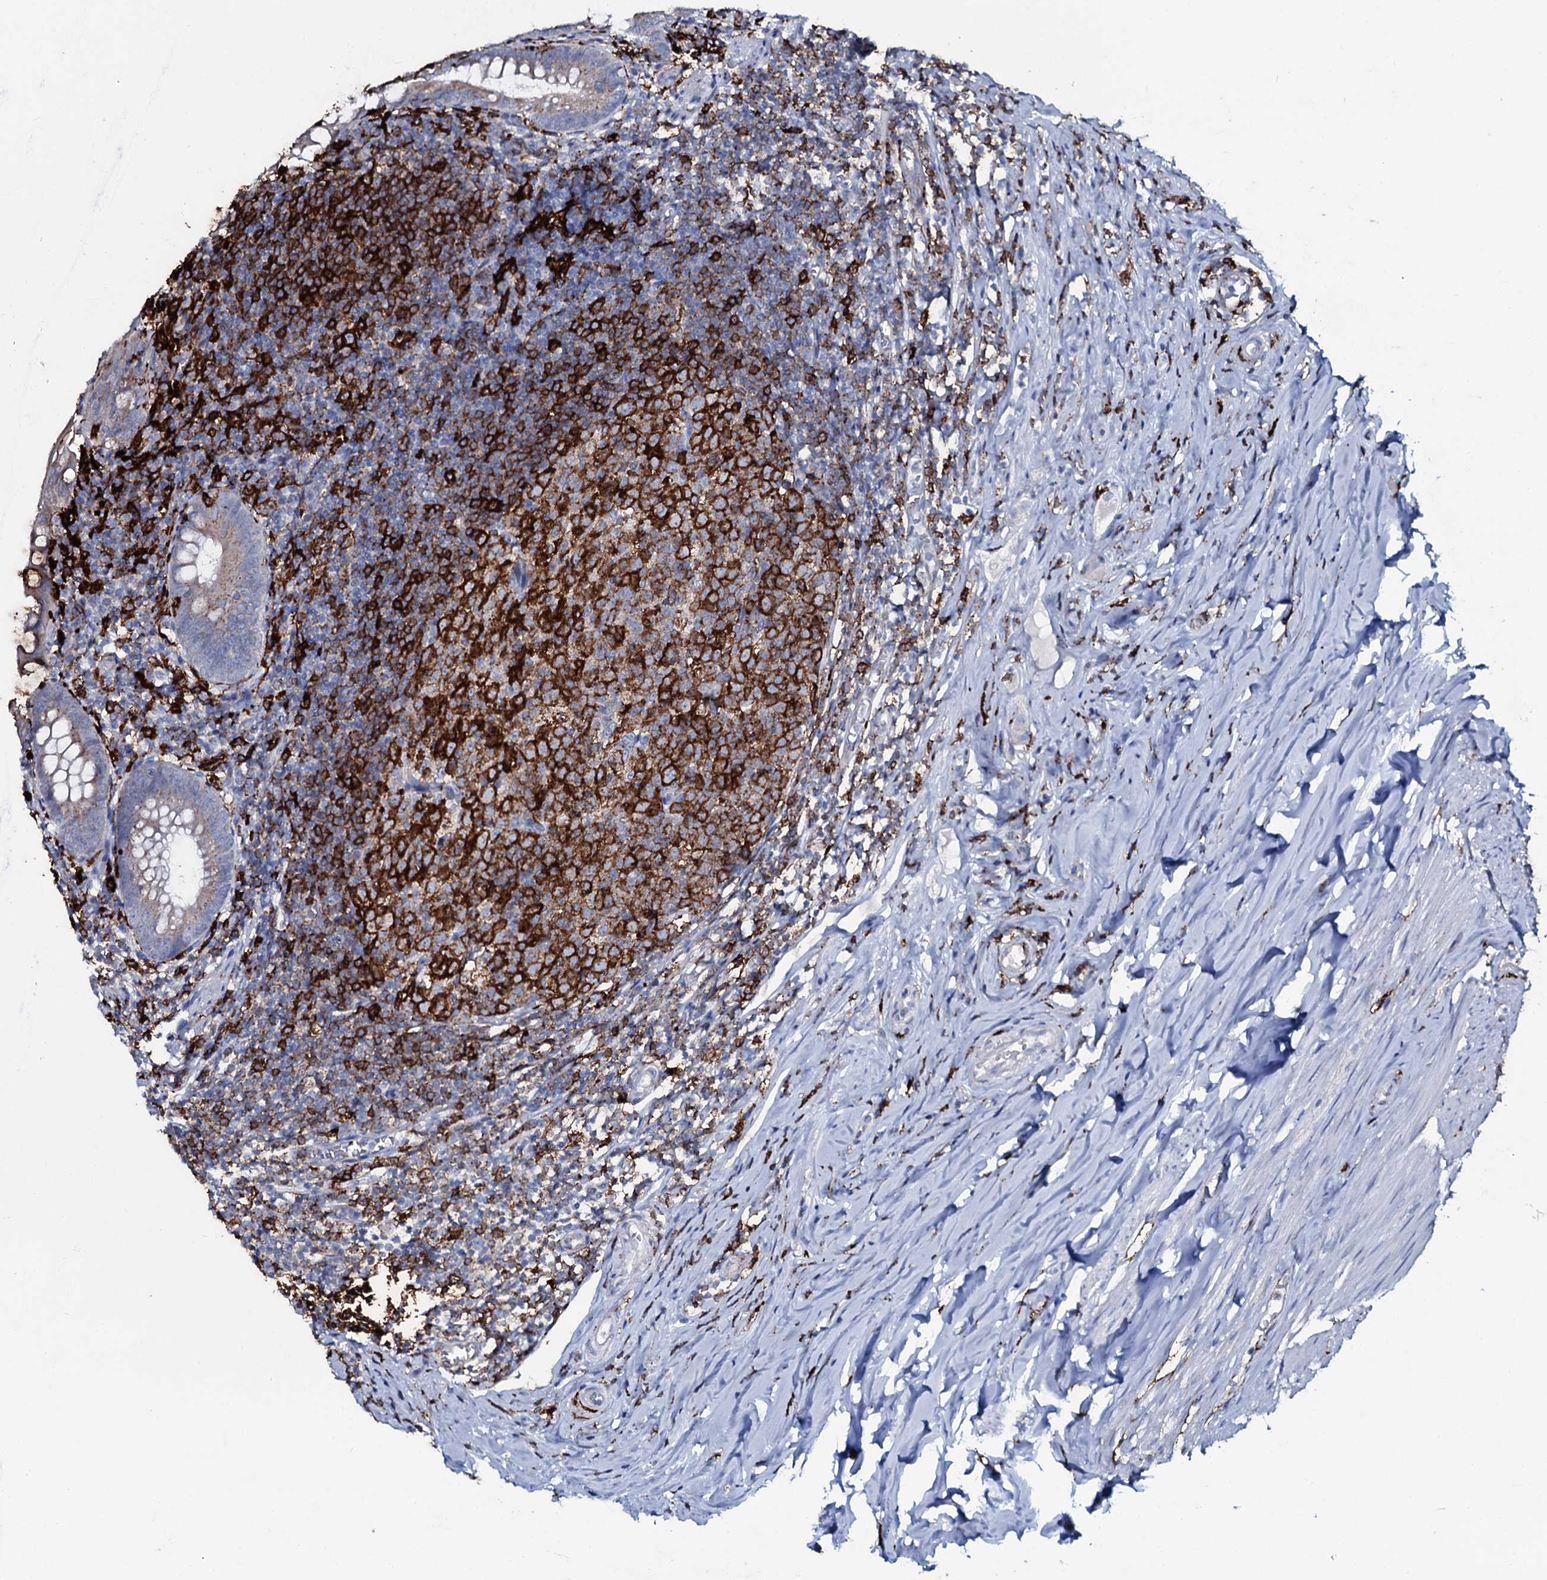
{"staining": {"intensity": "weak", "quantity": ">75%", "location": "cytoplasmic/membranous"}, "tissue": "appendix", "cell_type": "Glandular cells", "image_type": "normal", "snomed": [{"axis": "morphology", "description": "Normal tissue, NOS"}, {"axis": "topography", "description": "Appendix"}], "caption": "Weak cytoplasmic/membranous protein expression is present in about >75% of glandular cells in appendix. (DAB = brown stain, brightfield microscopy at high magnification).", "gene": "OSBPL2", "patient": {"sex": "female", "age": 51}}